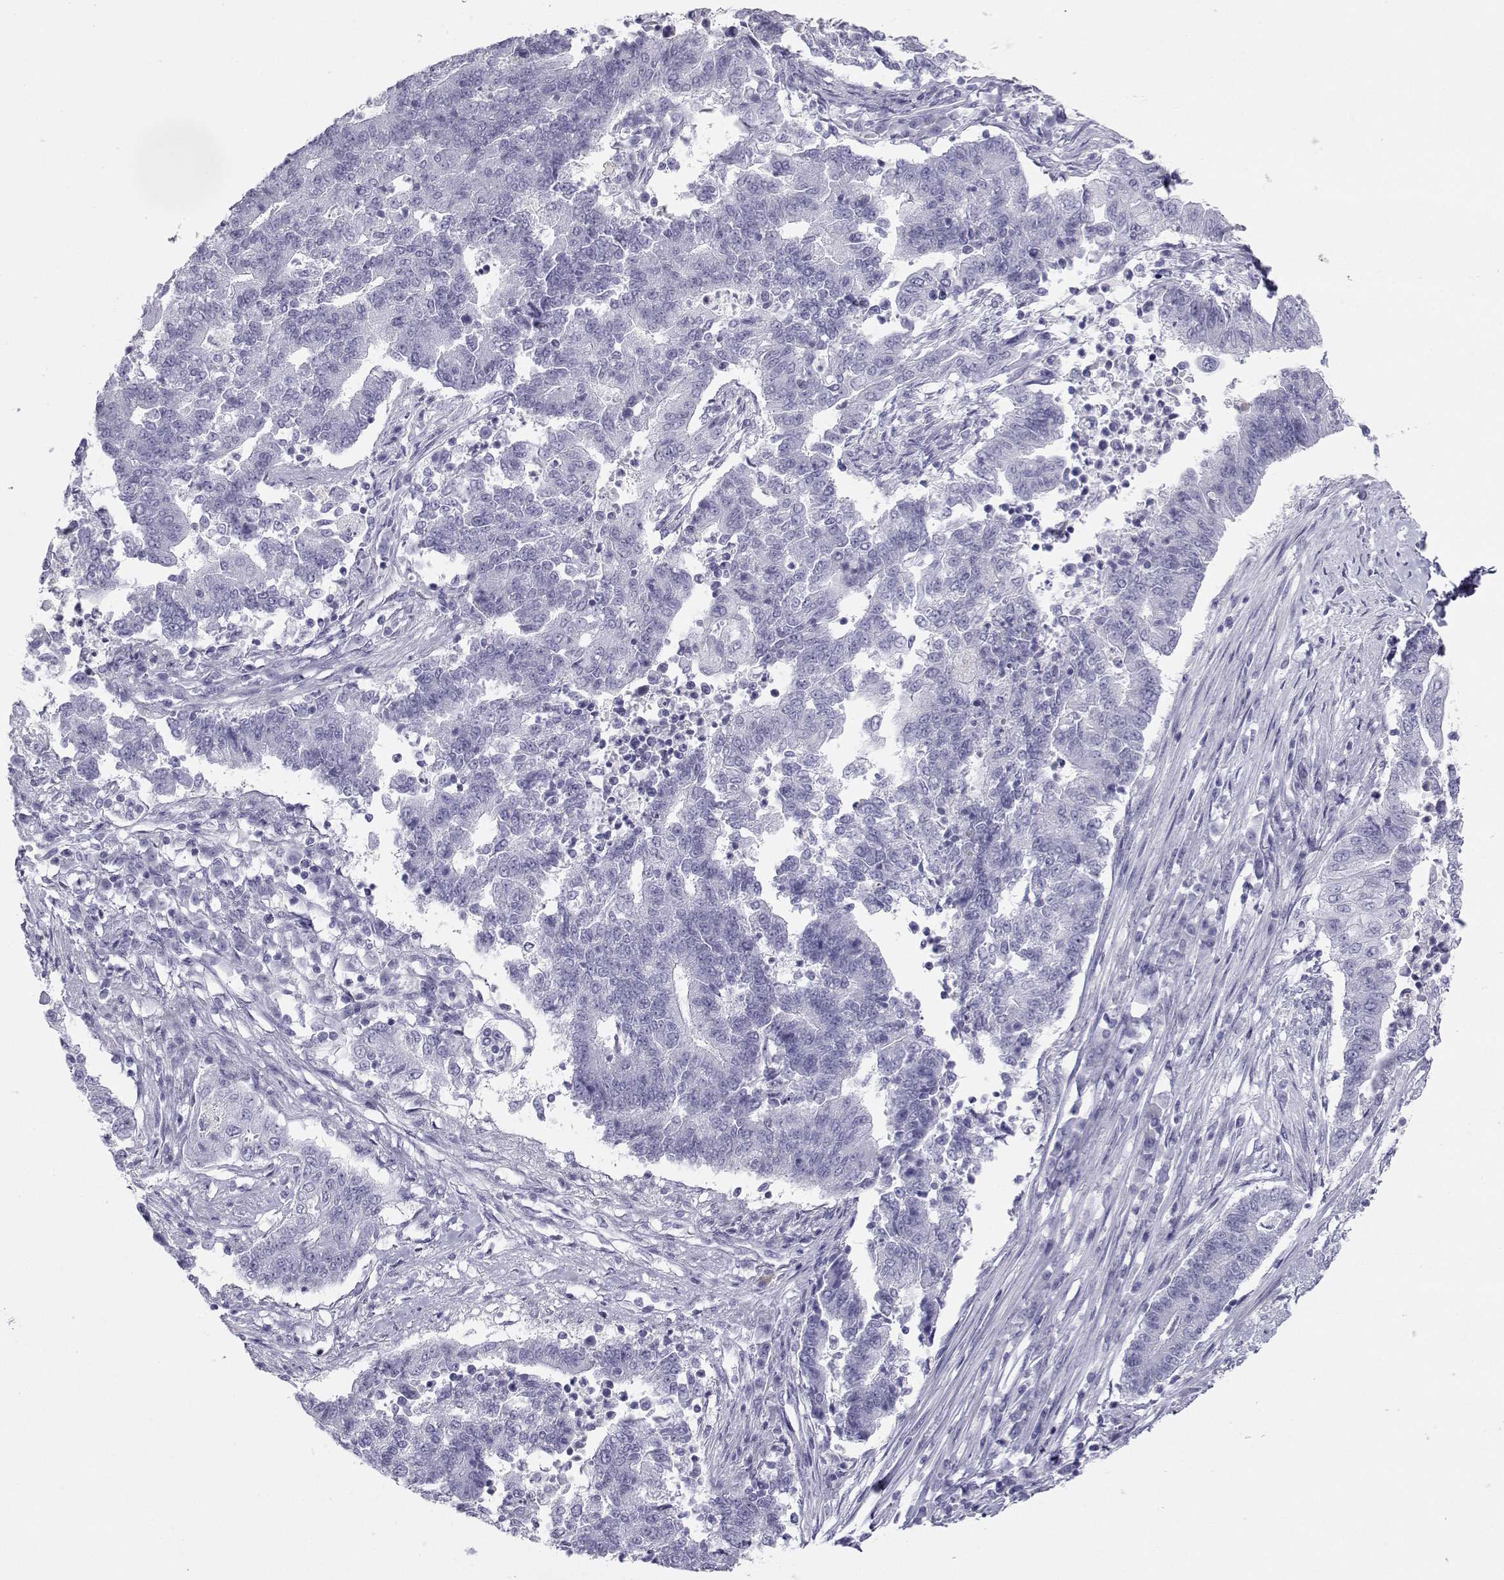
{"staining": {"intensity": "negative", "quantity": "none", "location": "none"}, "tissue": "endometrial cancer", "cell_type": "Tumor cells", "image_type": "cancer", "snomed": [{"axis": "morphology", "description": "Adenocarcinoma, NOS"}, {"axis": "topography", "description": "Uterus"}, {"axis": "topography", "description": "Endometrium"}], "caption": "Immunohistochemical staining of endometrial adenocarcinoma shows no significant expression in tumor cells.", "gene": "SST", "patient": {"sex": "female", "age": 54}}